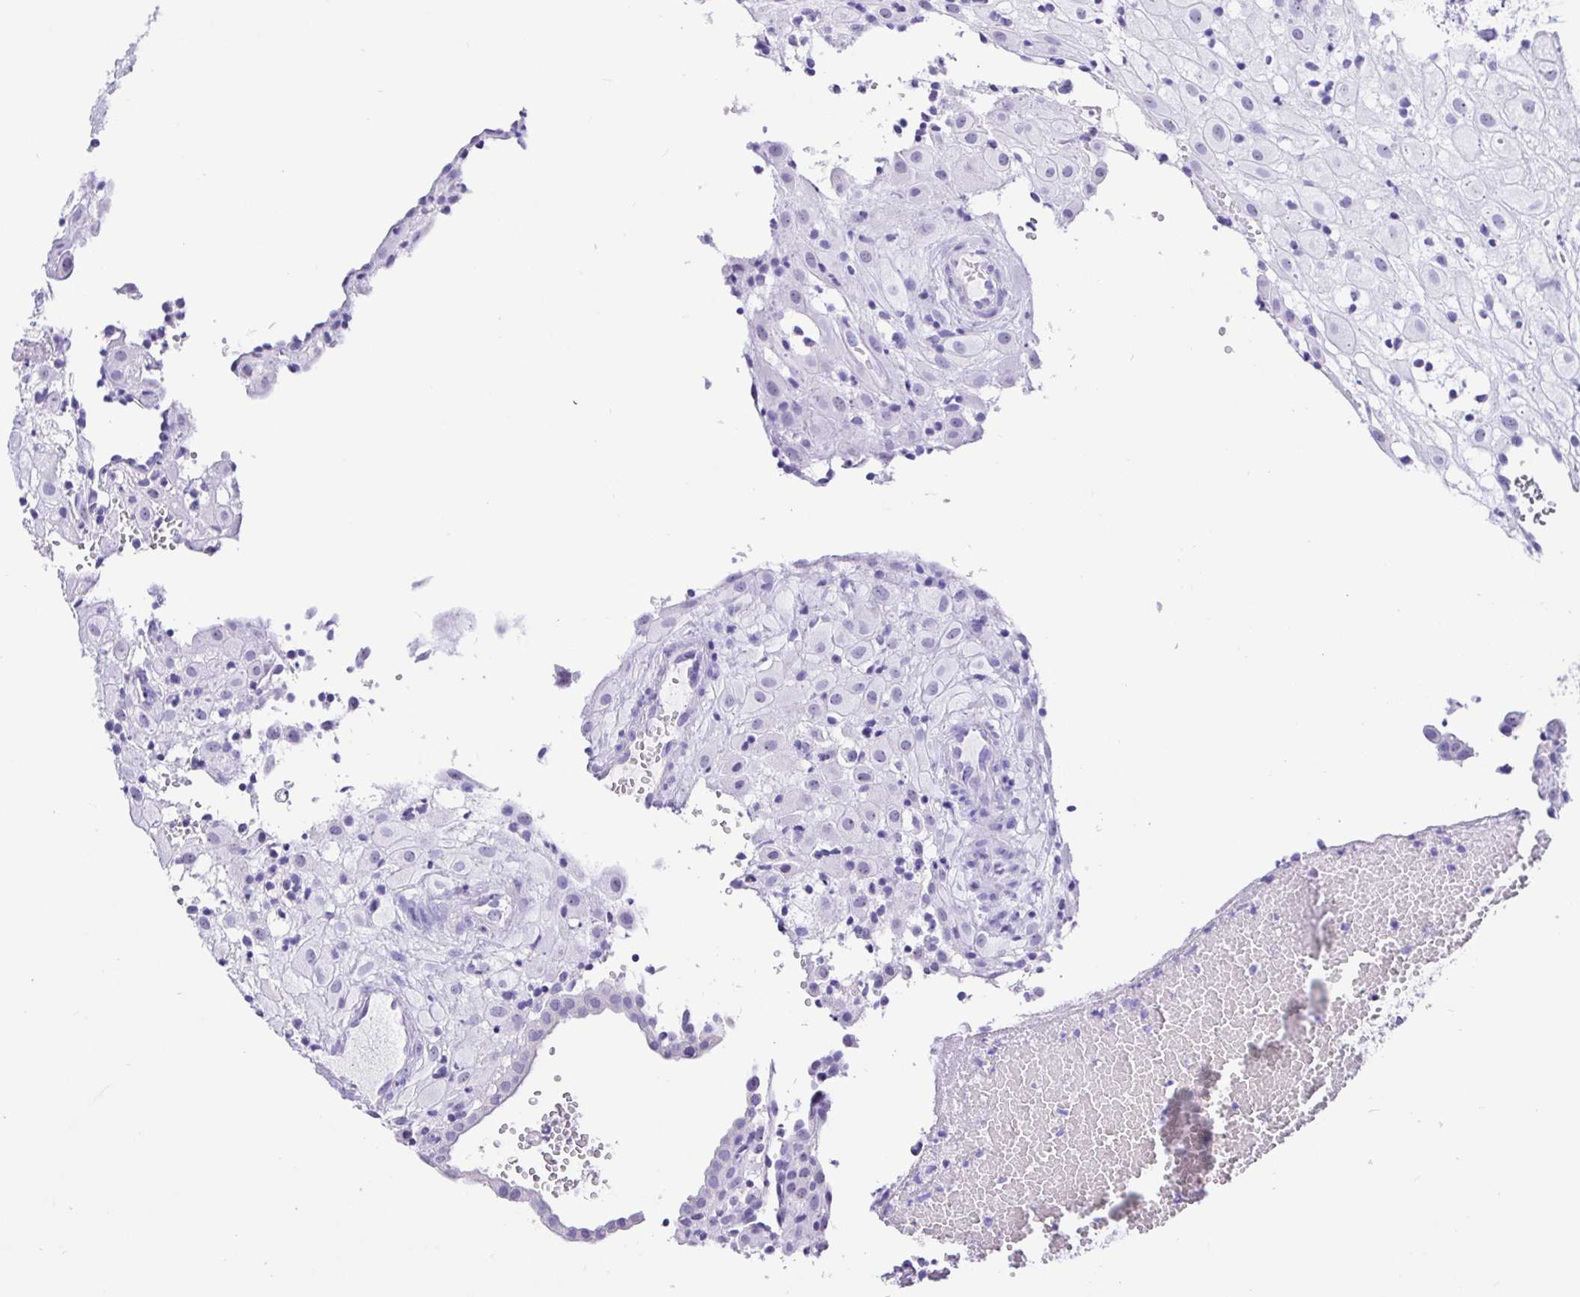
{"staining": {"intensity": "negative", "quantity": "none", "location": "none"}, "tissue": "placenta", "cell_type": "Decidual cells", "image_type": "normal", "snomed": [{"axis": "morphology", "description": "Normal tissue, NOS"}, {"axis": "topography", "description": "Placenta"}], "caption": "A high-resolution micrograph shows immunohistochemistry staining of benign placenta, which displays no significant positivity in decidual cells.", "gene": "PRAMEF18", "patient": {"sex": "female", "age": 24}}